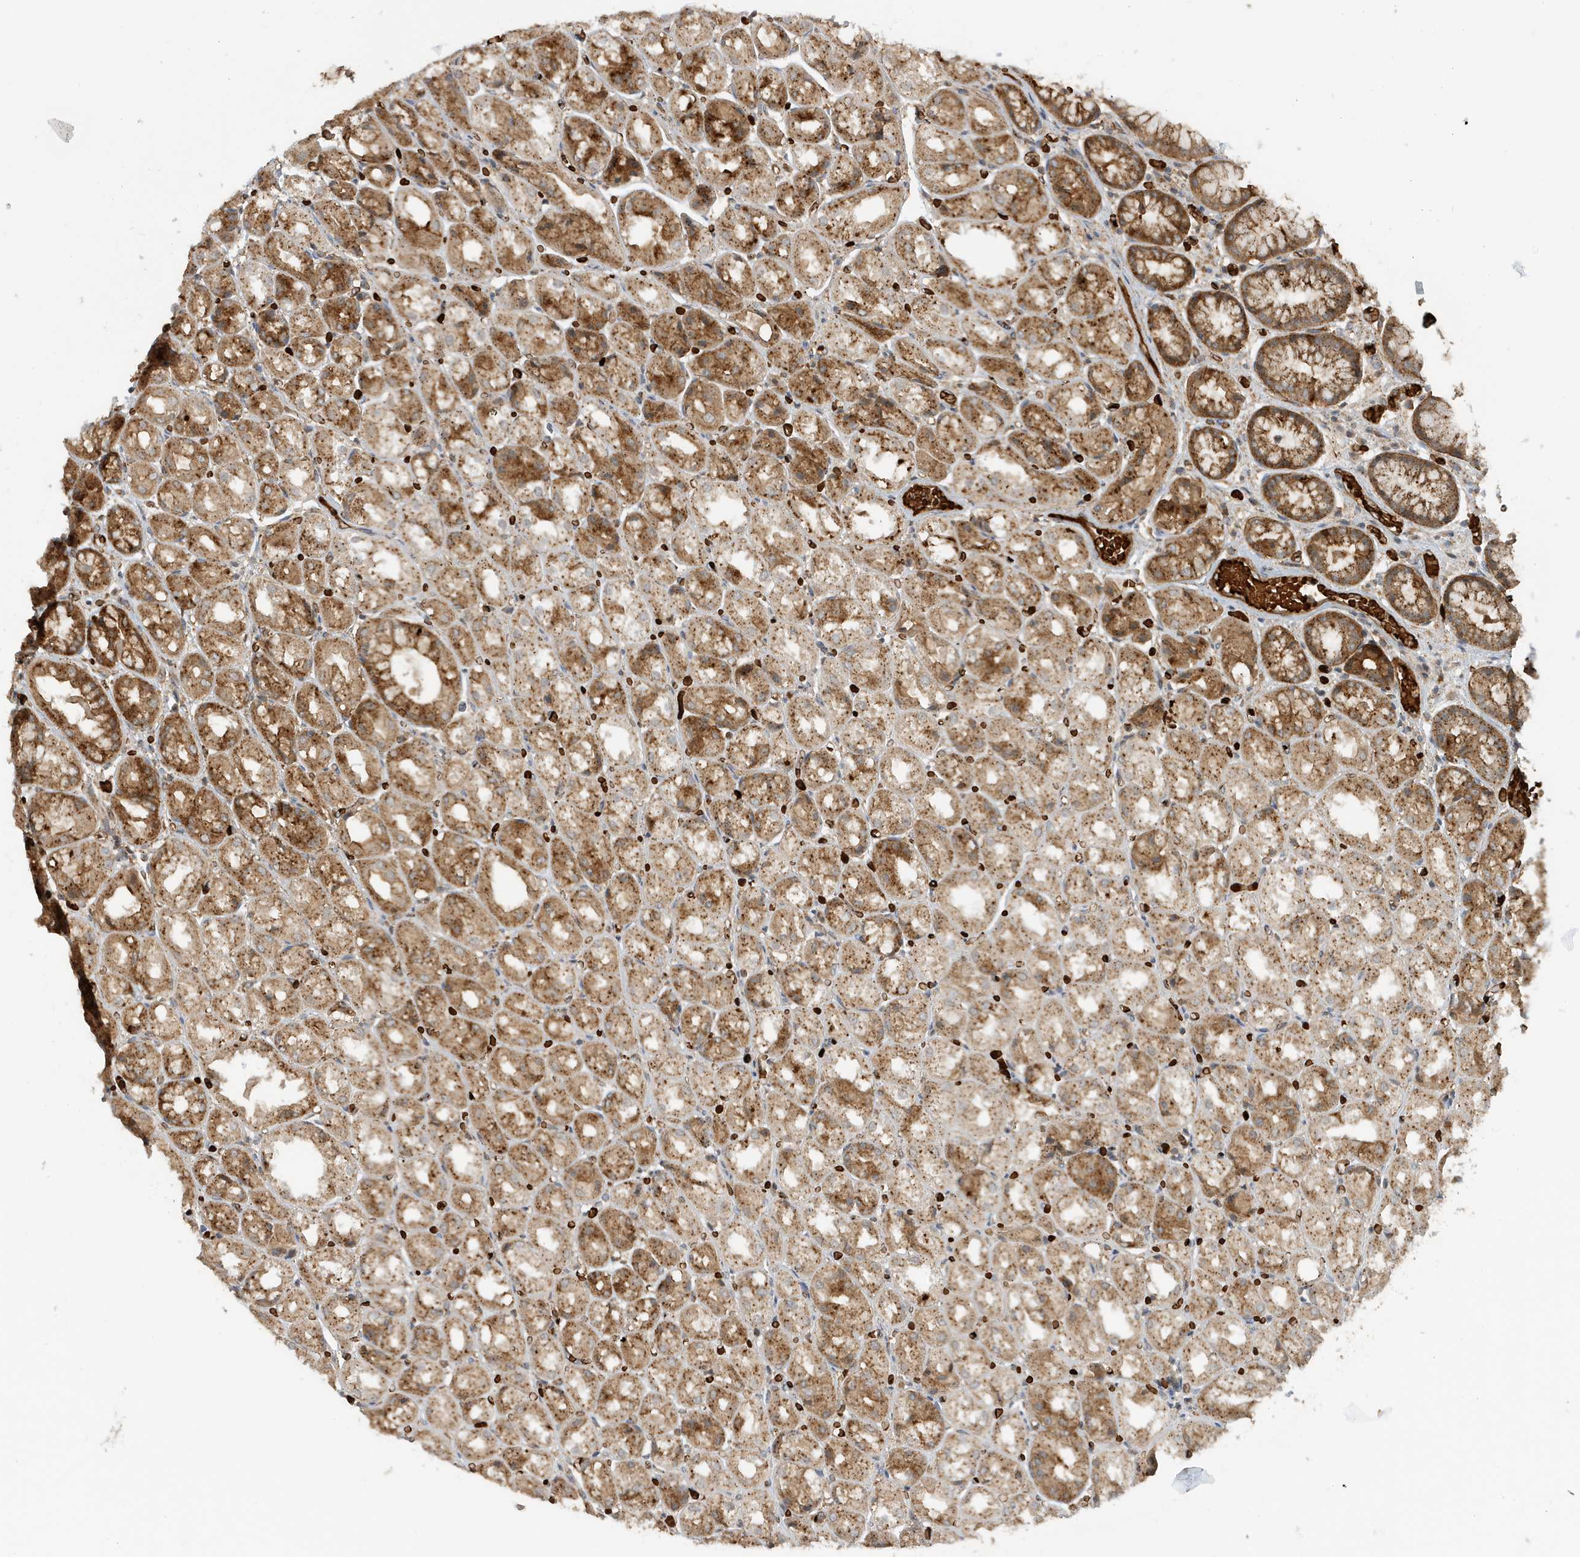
{"staining": {"intensity": "strong", "quantity": ">75%", "location": "cytoplasmic/membranous"}, "tissue": "stomach", "cell_type": "Glandular cells", "image_type": "normal", "snomed": [{"axis": "morphology", "description": "Normal tissue, NOS"}, {"axis": "topography", "description": "Stomach, upper"}], "caption": "This is a micrograph of immunohistochemistry (IHC) staining of normal stomach, which shows strong positivity in the cytoplasmic/membranous of glandular cells.", "gene": "FYCO1", "patient": {"sex": "male", "age": 72}}